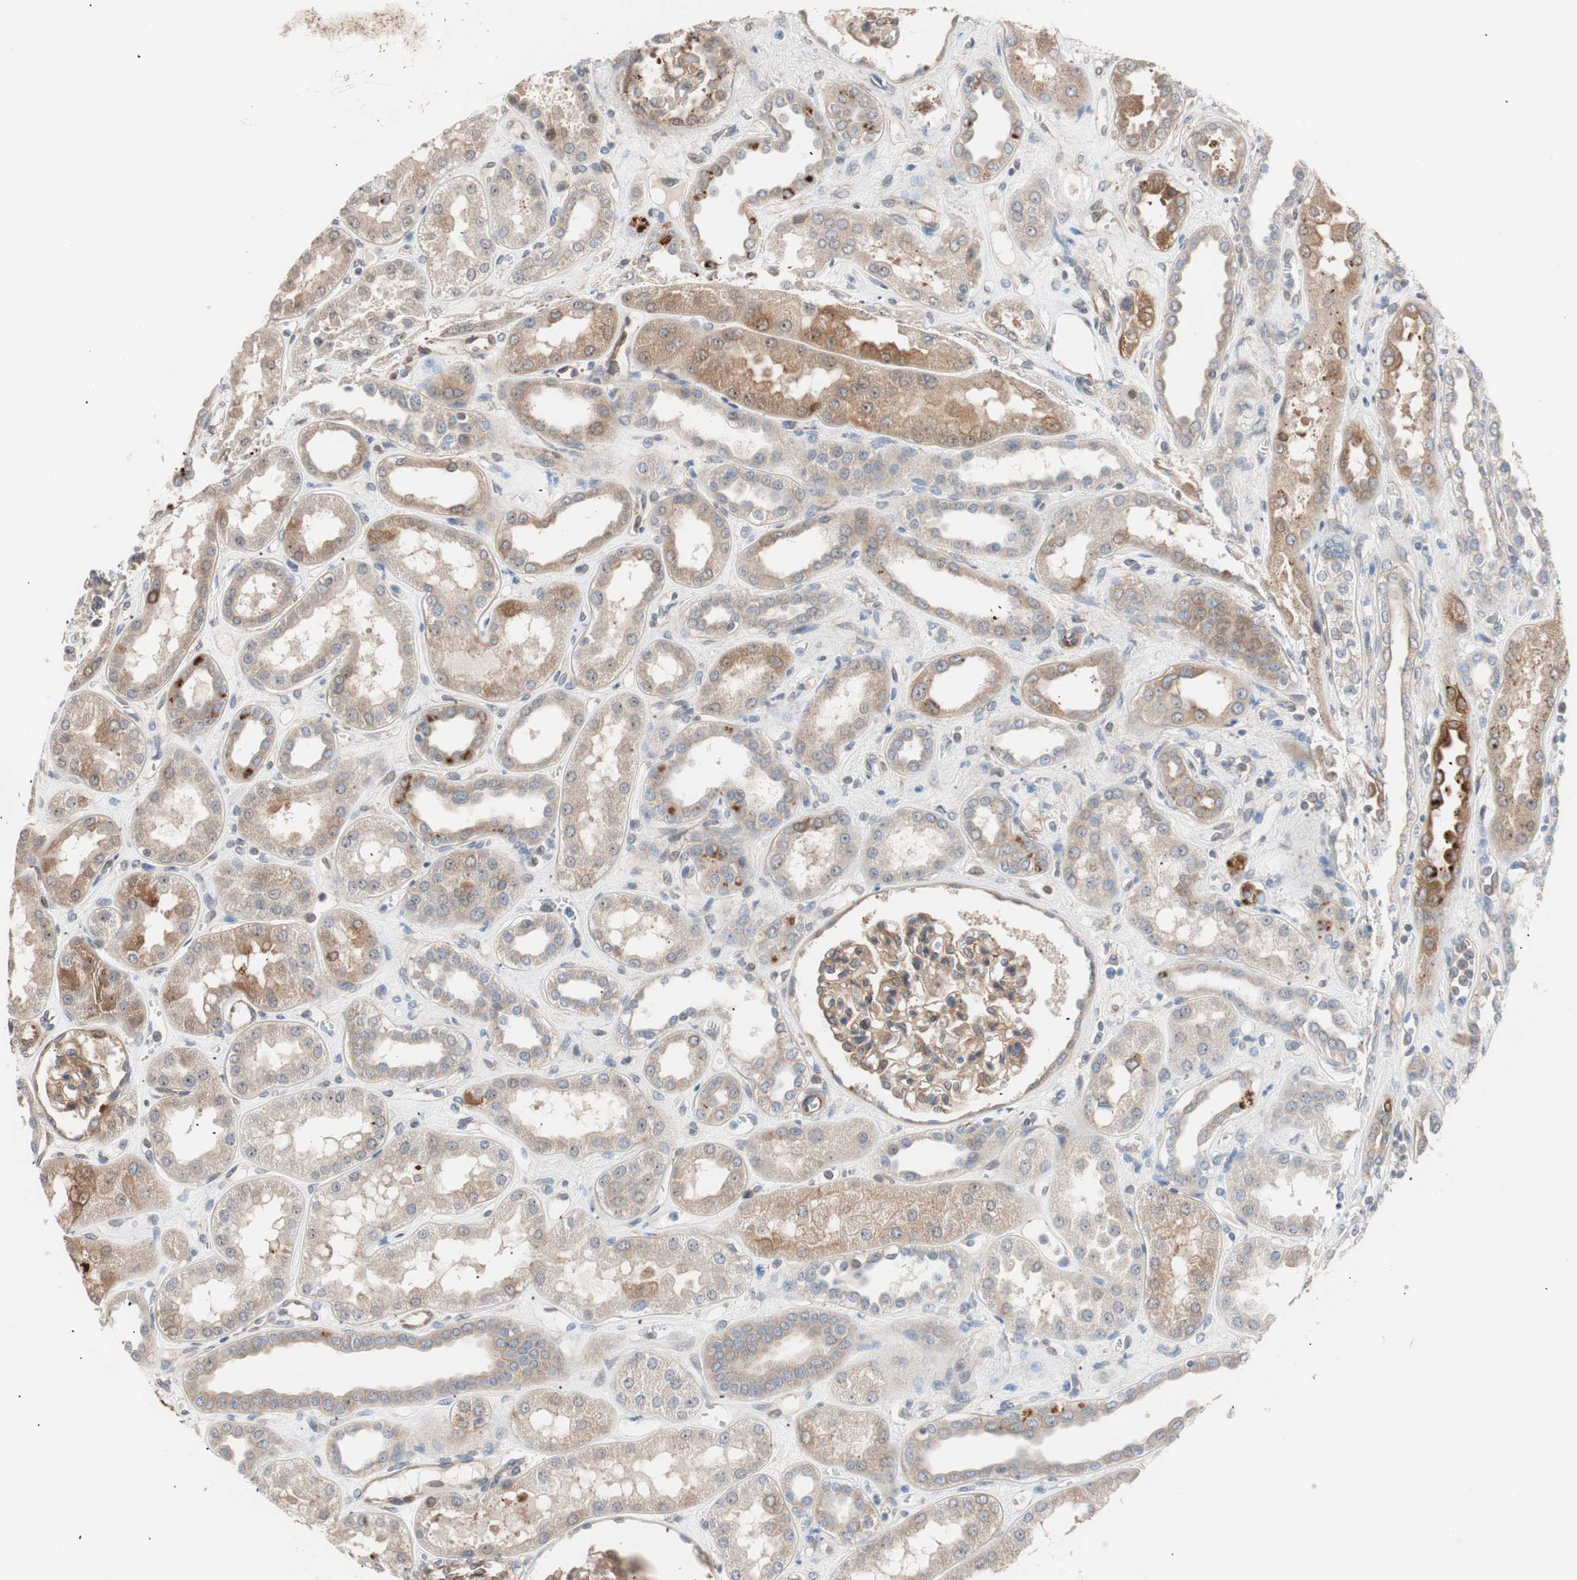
{"staining": {"intensity": "moderate", "quantity": ">75%", "location": "cytoplasmic/membranous"}, "tissue": "kidney", "cell_type": "Cells in glomeruli", "image_type": "normal", "snomed": [{"axis": "morphology", "description": "Normal tissue, NOS"}, {"axis": "topography", "description": "Kidney"}], "caption": "Immunohistochemistry (IHC) image of benign kidney stained for a protein (brown), which reveals medium levels of moderate cytoplasmic/membranous staining in about >75% of cells in glomeruli.", "gene": "SMG1", "patient": {"sex": "male", "age": 59}}